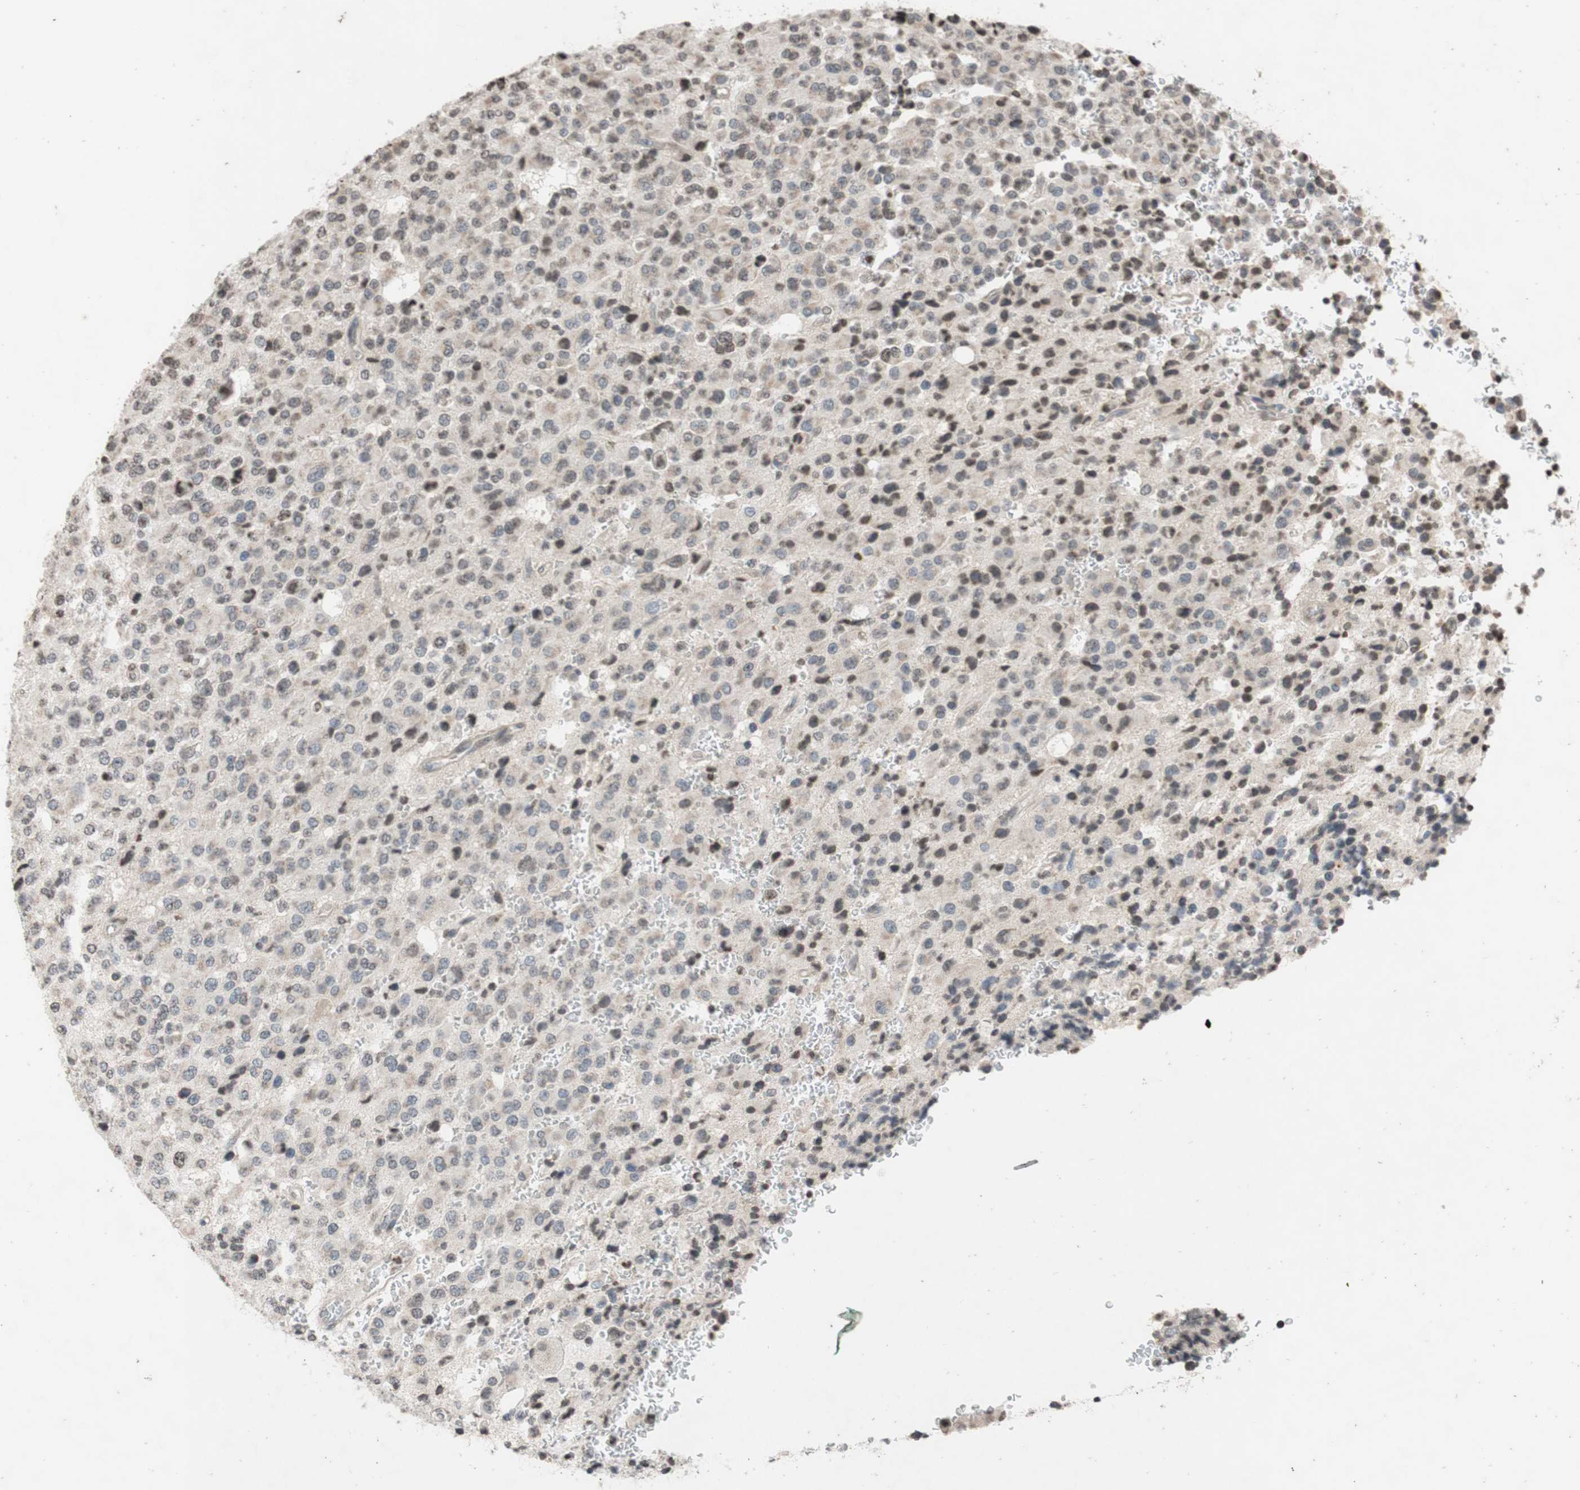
{"staining": {"intensity": "strong", "quantity": "25%-75%", "location": "nuclear"}, "tissue": "glioma", "cell_type": "Tumor cells", "image_type": "cancer", "snomed": [{"axis": "morphology", "description": "Glioma, malignant, High grade"}, {"axis": "topography", "description": "pancreas cauda"}], "caption": "Strong nuclear protein expression is seen in about 25%-75% of tumor cells in malignant glioma (high-grade). The staining was performed using DAB (3,3'-diaminobenzidine) to visualize the protein expression in brown, while the nuclei were stained in blue with hematoxylin (Magnification: 20x).", "gene": "MCM6", "patient": {"sex": "male", "age": 60}}